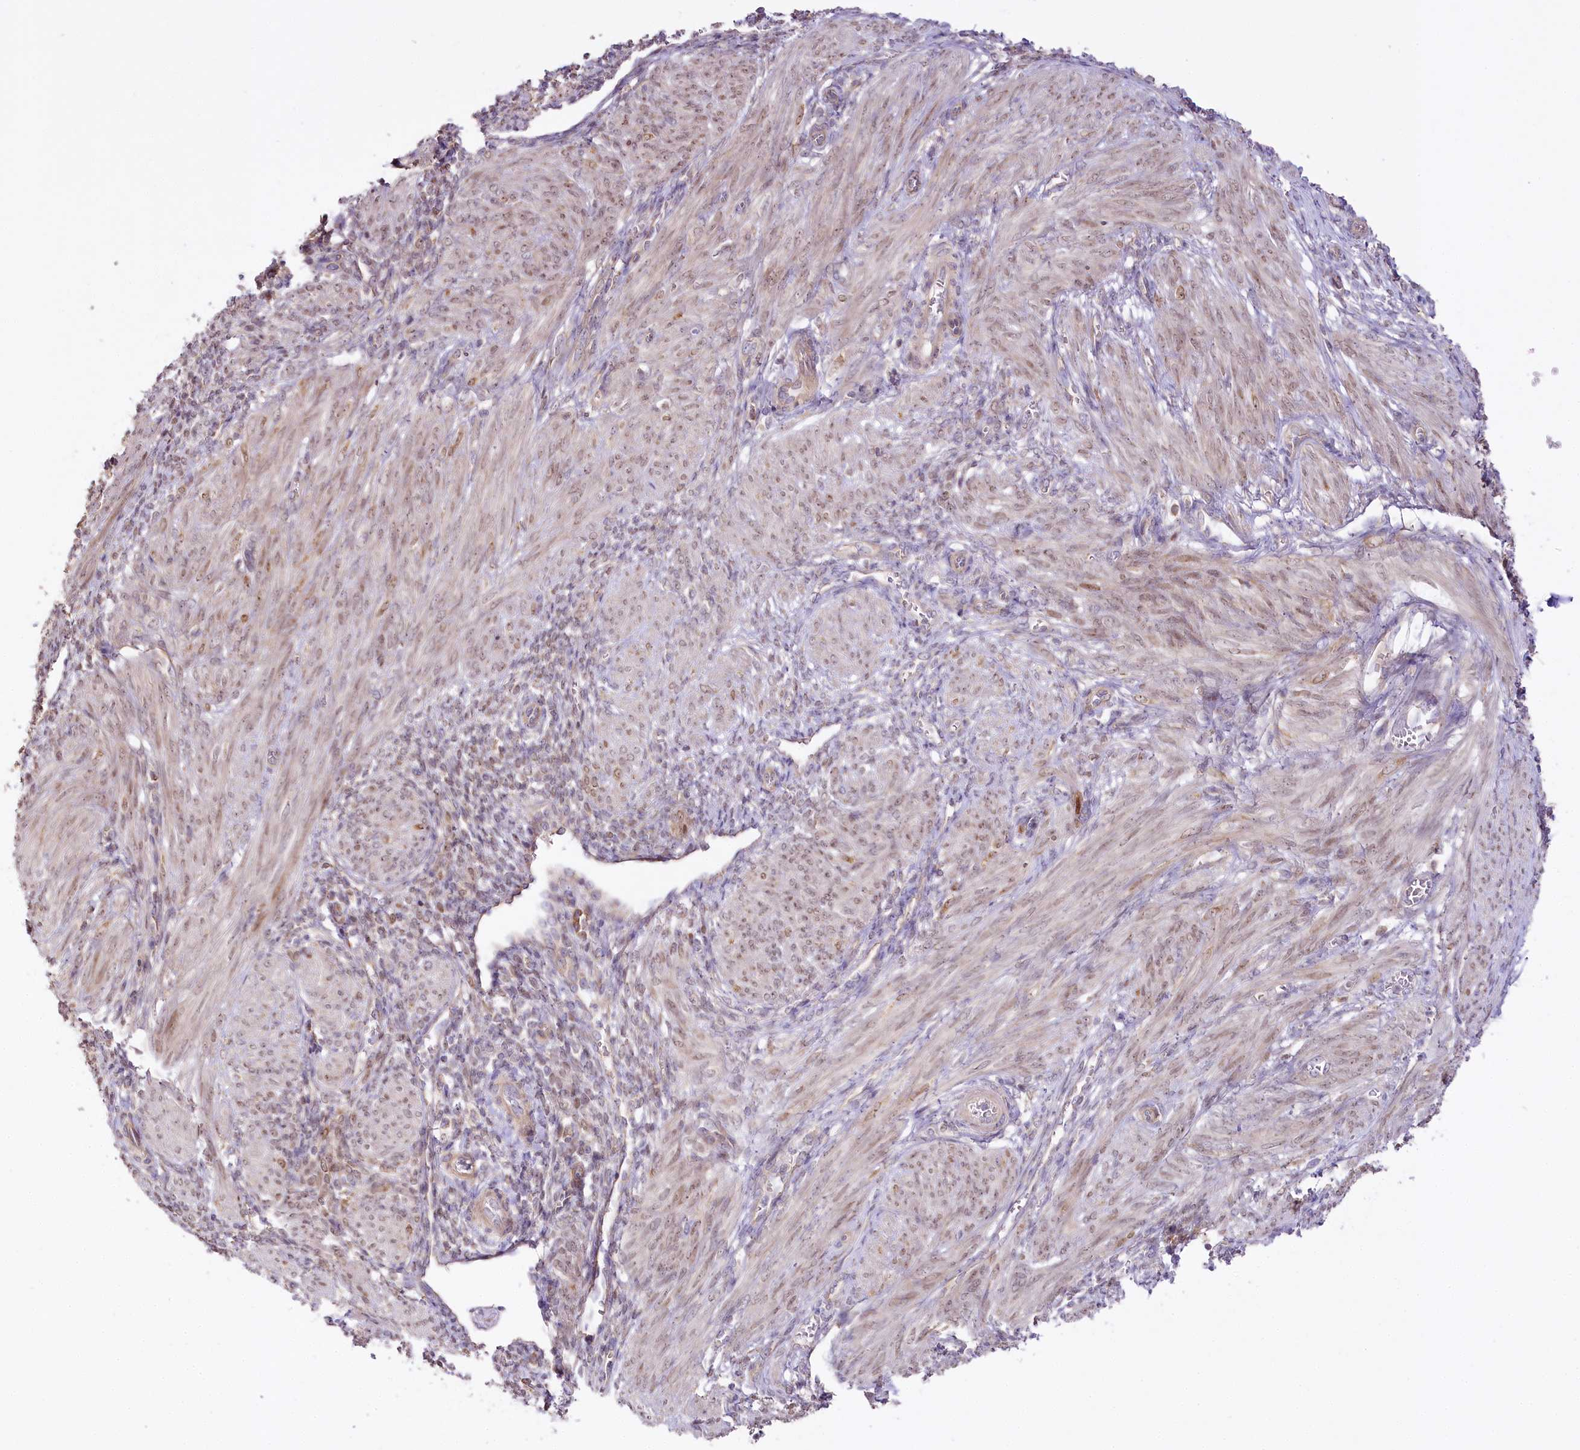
{"staining": {"intensity": "weak", "quantity": "25%-75%", "location": "cytoplasmic/membranous"}, "tissue": "smooth muscle", "cell_type": "Smooth muscle cells", "image_type": "normal", "snomed": [{"axis": "morphology", "description": "Normal tissue, NOS"}, {"axis": "topography", "description": "Smooth muscle"}], "caption": "IHC histopathology image of benign smooth muscle: human smooth muscle stained using immunohistochemistry demonstrates low levels of weak protein expression localized specifically in the cytoplasmic/membranous of smooth muscle cells, appearing as a cytoplasmic/membranous brown color.", "gene": "ZNF226", "patient": {"sex": "female", "age": 39}}